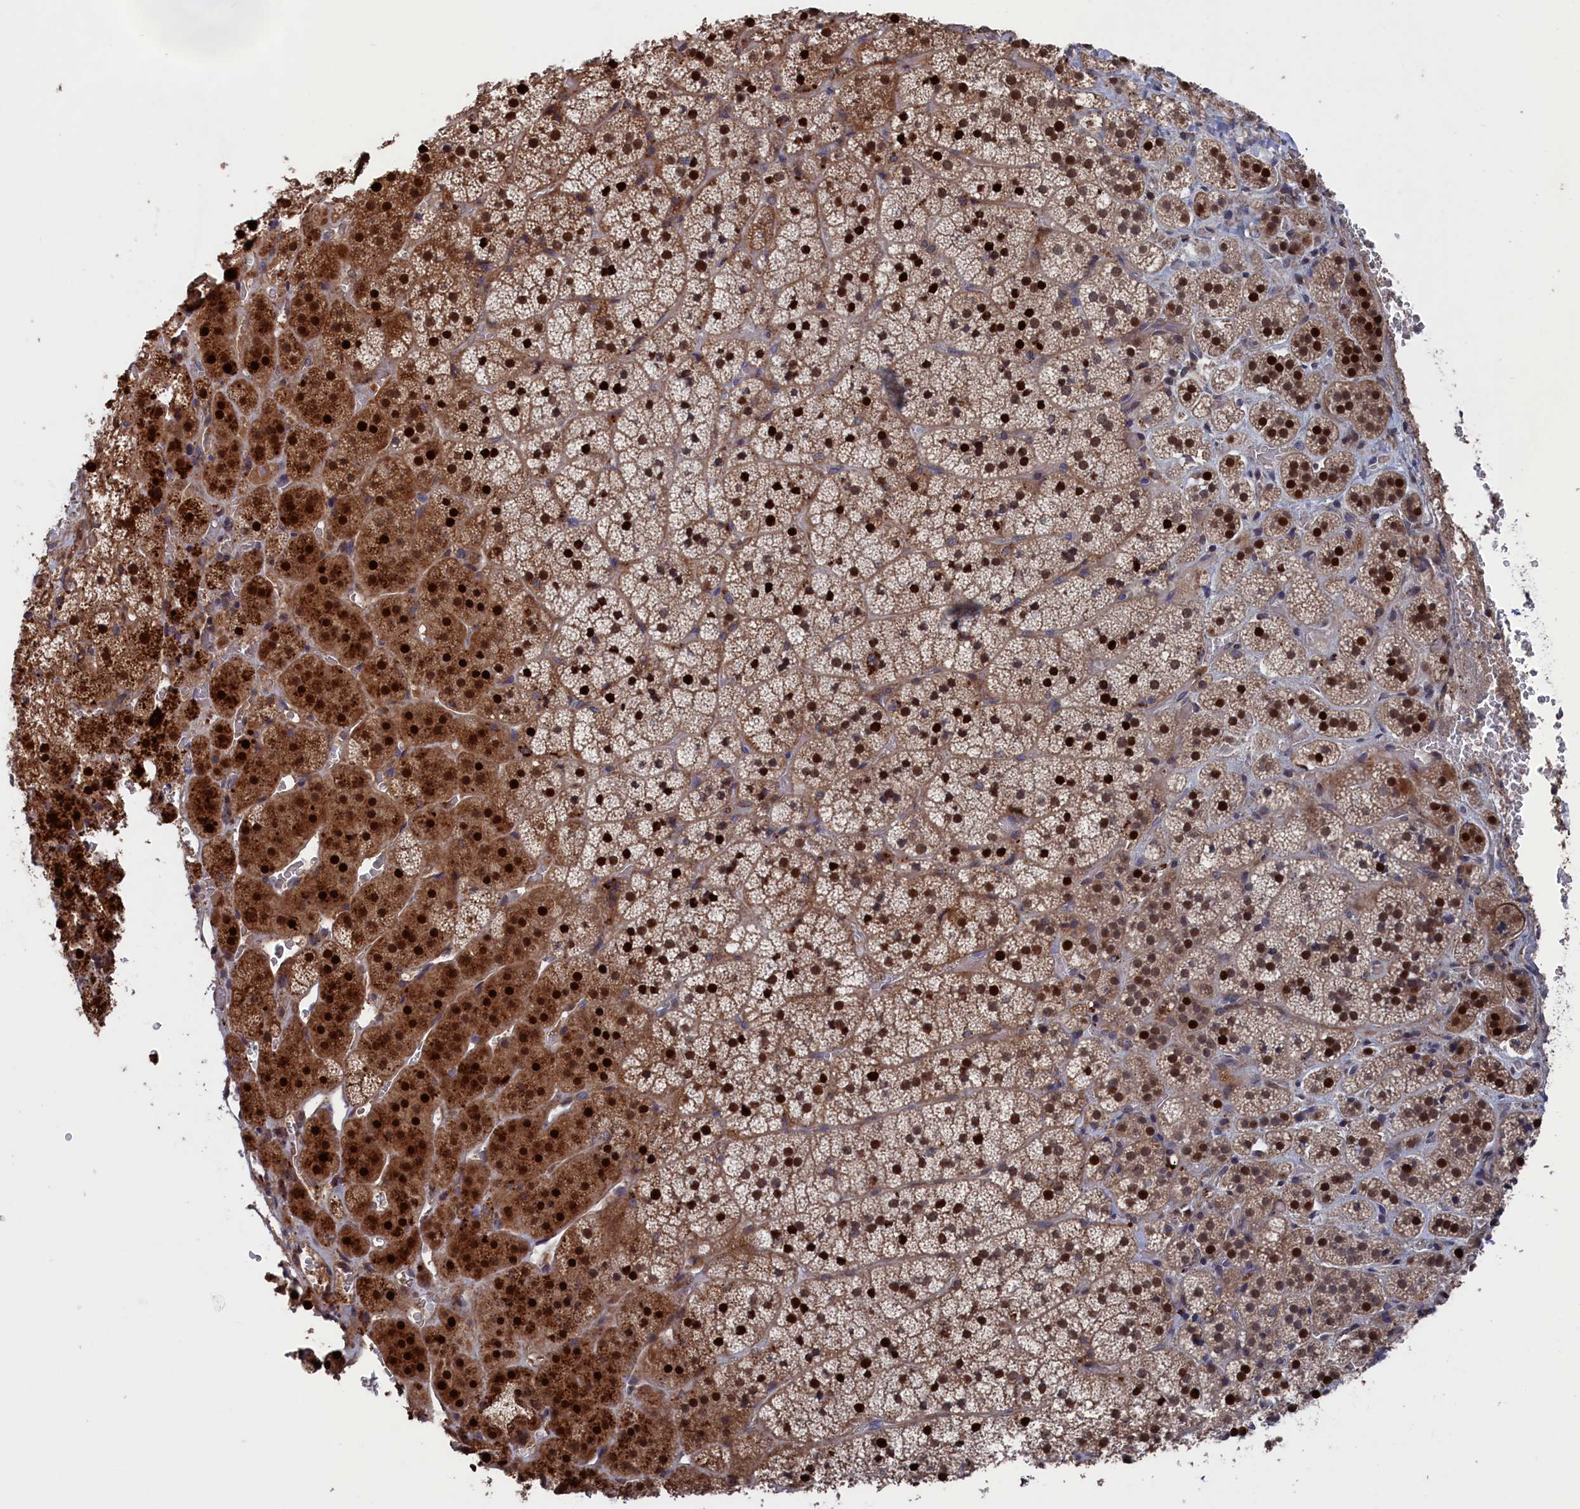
{"staining": {"intensity": "strong", "quantity": "25%-75%", "location": "cytoplasmic/membranous,nuclear"}, "tissue": "adrenal gland", "cell_type": "Glandular cells", "image_type": "normal", "snomed": [{"axis": "morphology", "description": "Normal tissue, NOS"}, {"axis": "topography", "description": "Adrenal gland"}], "caption": "Brown immunohistochemical staining in normal adrenal gland shows strong cytoplasmic/membranous,nuclear expression in about 25%-75% of glandular cells.", "gene": "PLA2G15", "patient": {"sex": "female", "age": 44}}